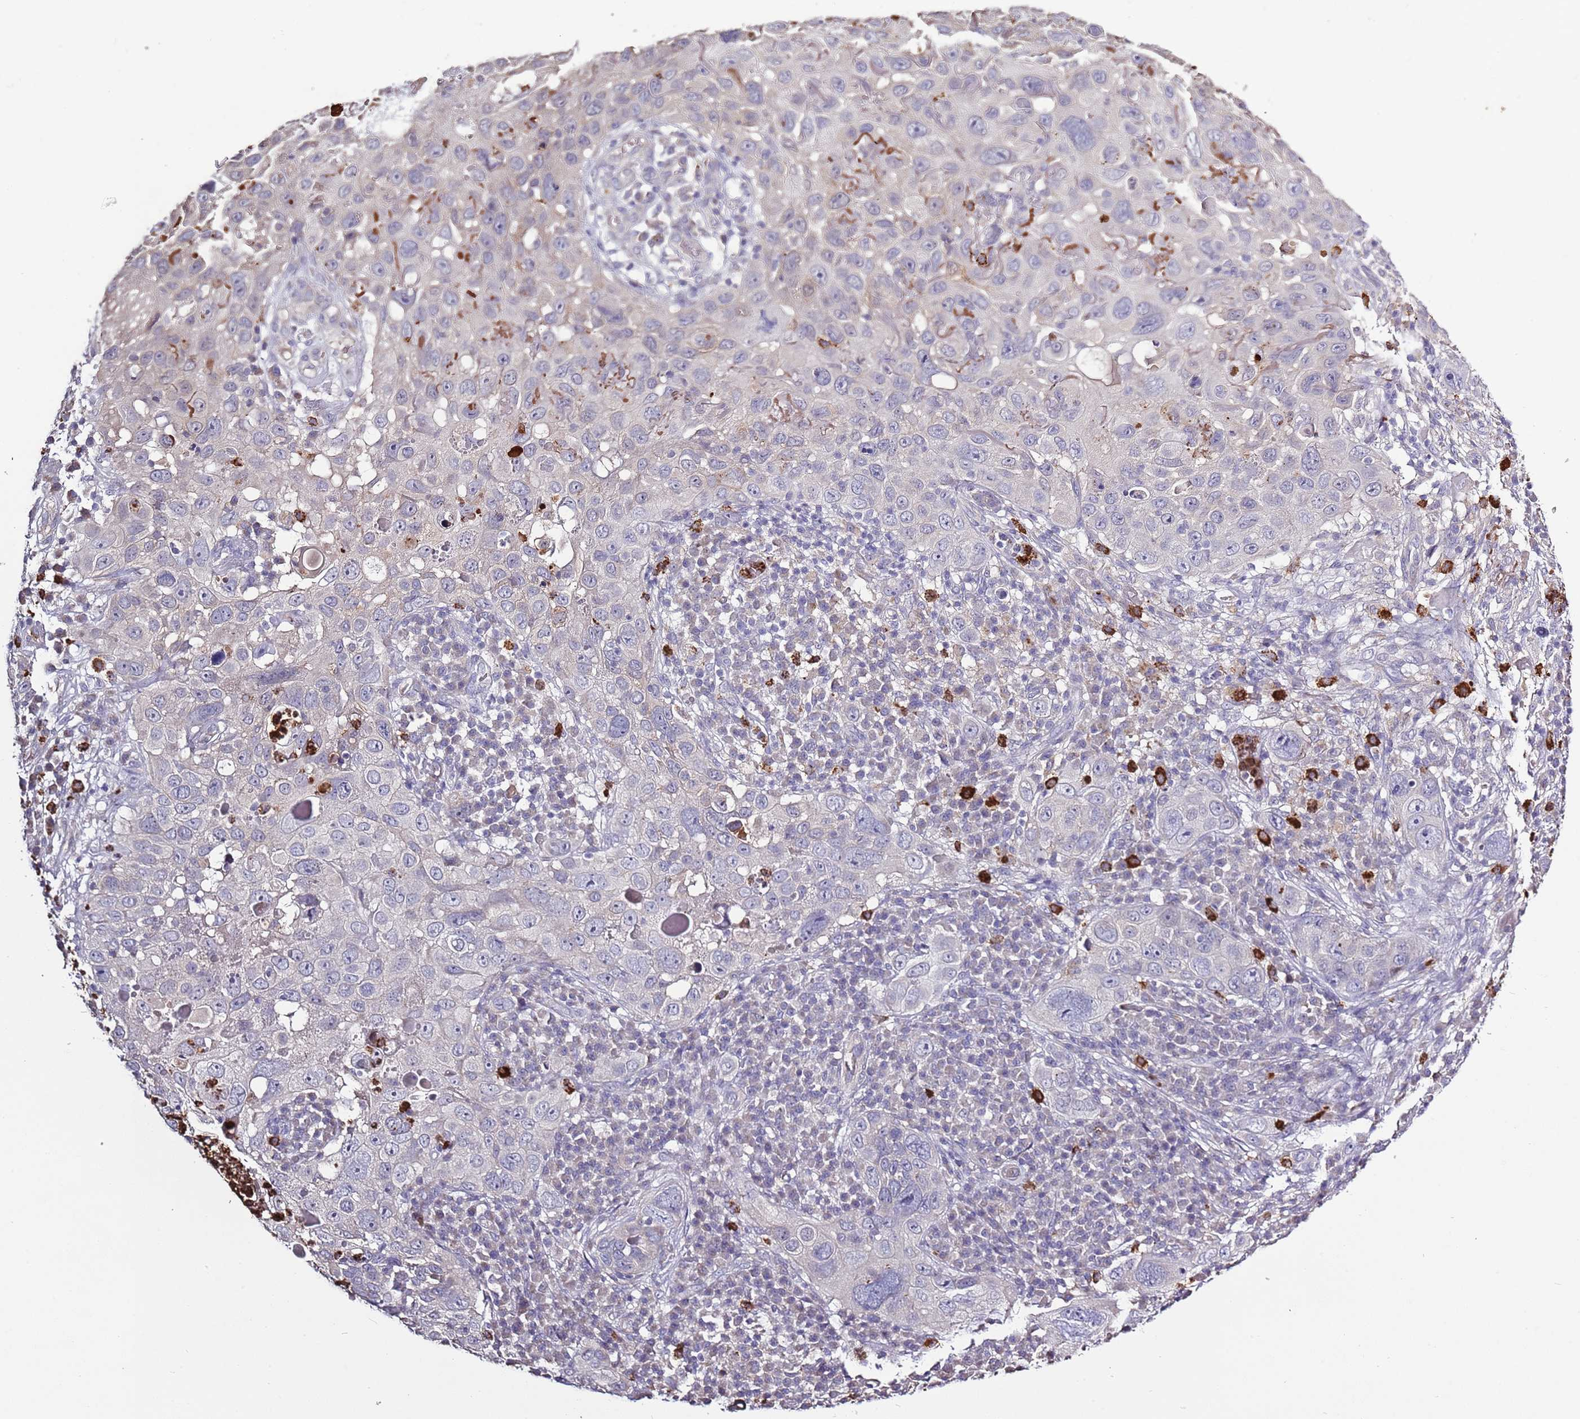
{"staining": {"intensity": "negative", "quantity": "none", "location": "none"}, "tissue": "skin cancer", "cell_type": "Tumor cells", "image_type": "cancer", "snomed": [{"axis": "morphology", "description": "Squamous cell carcinoma in situ, NOS"}, {"axis": "morphology", "description": "Squamous cell carcinoma, NOS"}, {"axis": "topography", "description": "Skin"}], "caption": "Human skin cancer (squamous cell carcinoma) stained for a protein using immunohistochemistry (IHC) shows no positivity in tumor cells.", "gene": "P2RY13", "patient": {"sex": "male", "age": 93}}